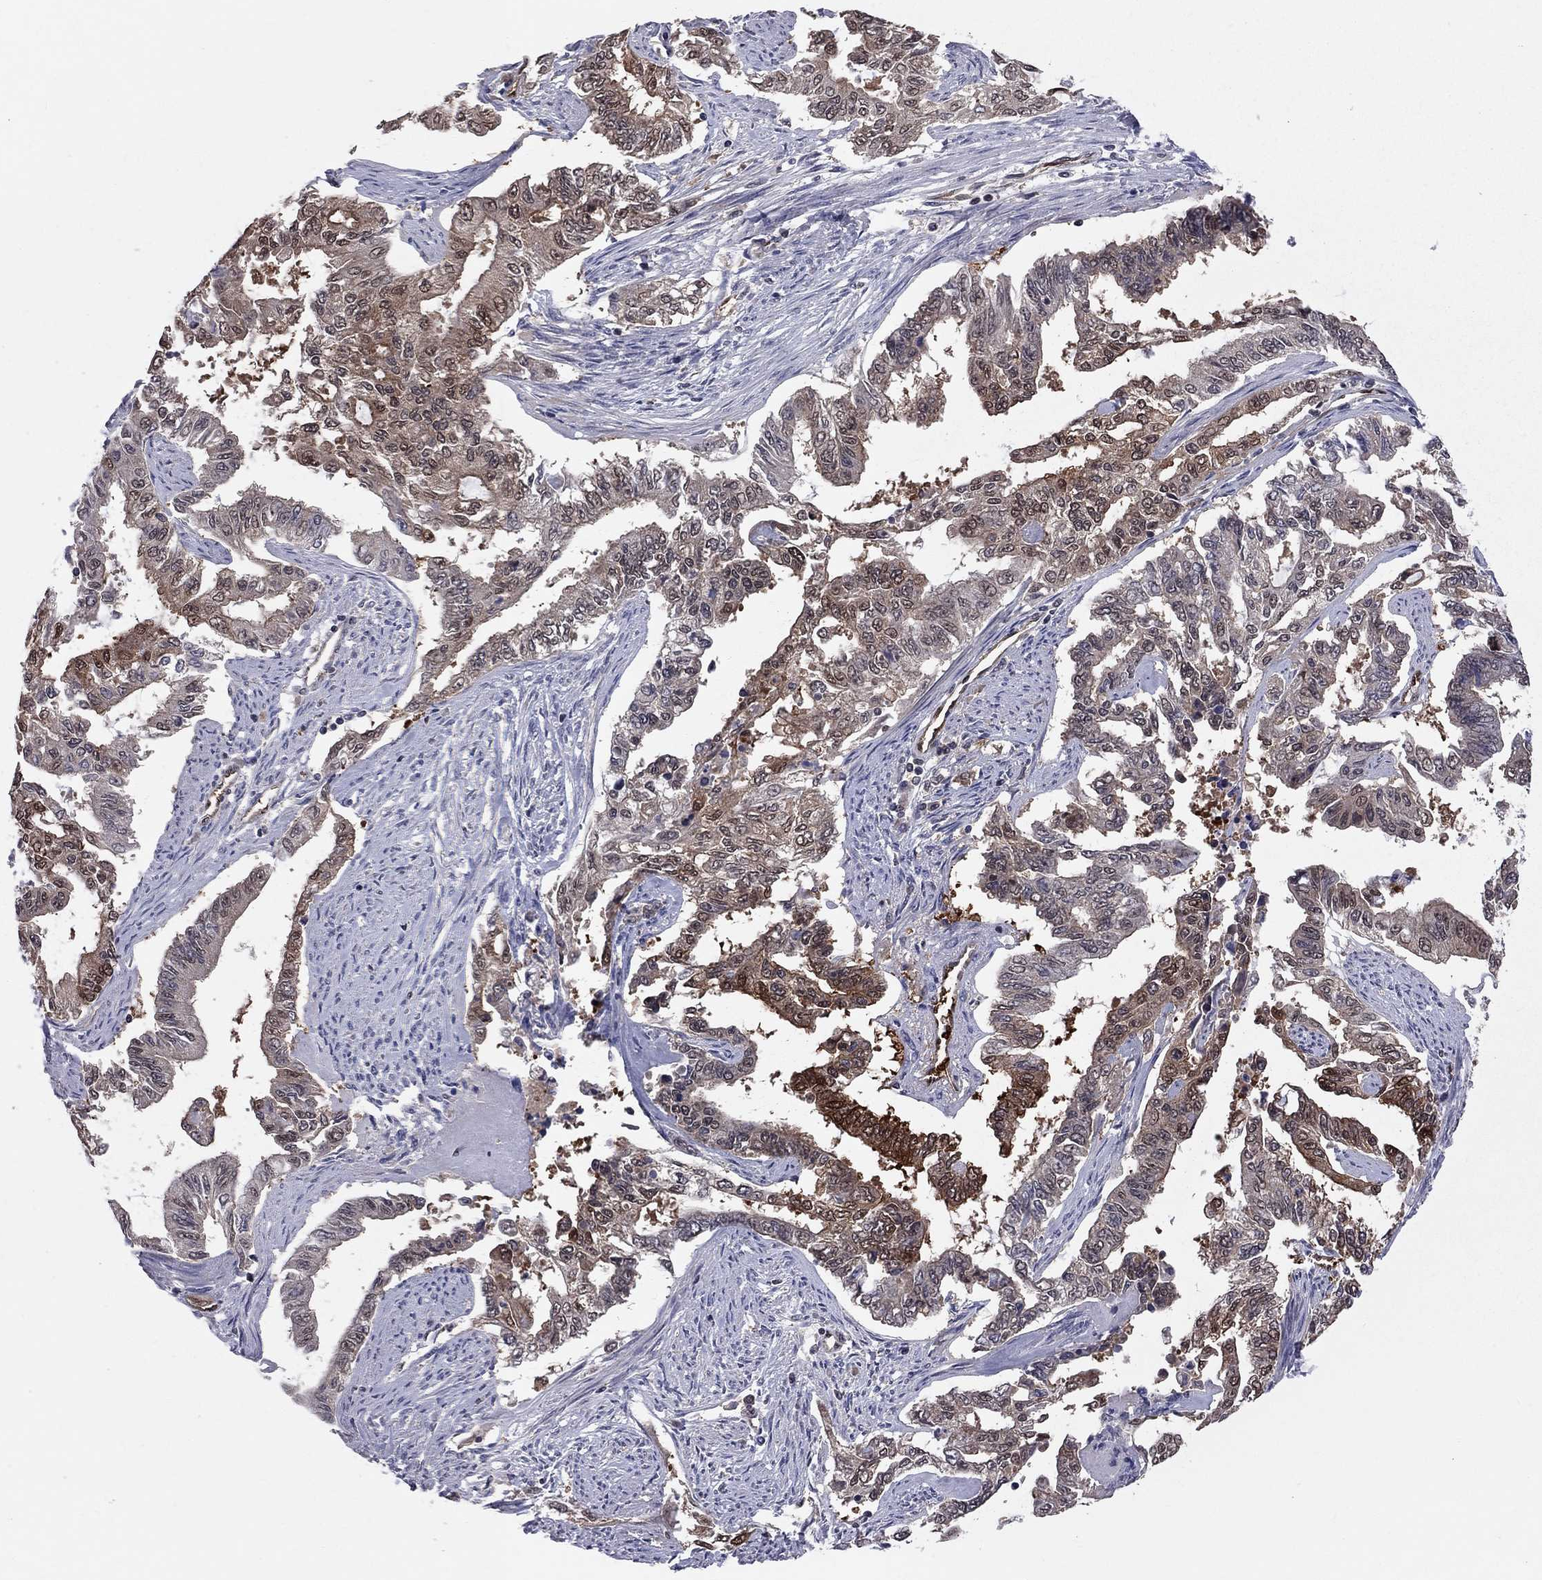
{"staining": {"intensity": "strong", "quantity": "<25%", "location": "cytoplasmic/membranous,nuclear"}, "tissue": "endometrial cancer", "cell_type": "Tumor cells", "image_type": "cancer", "snomed": [{"axis": "morphology", "description": "Adenocarcinoma, NOS"}, {"axis": "topography", "description": "Uterus"}], "caption": "Protein expression by IHC reveals strong cytoplasmic/membranous and nuclear expression in approximately <25% of tumor cells in endometrial cancer (adenocarcinoma).", "gene": "SAP30L", "patient": {"sex": "female", "age": 59}}